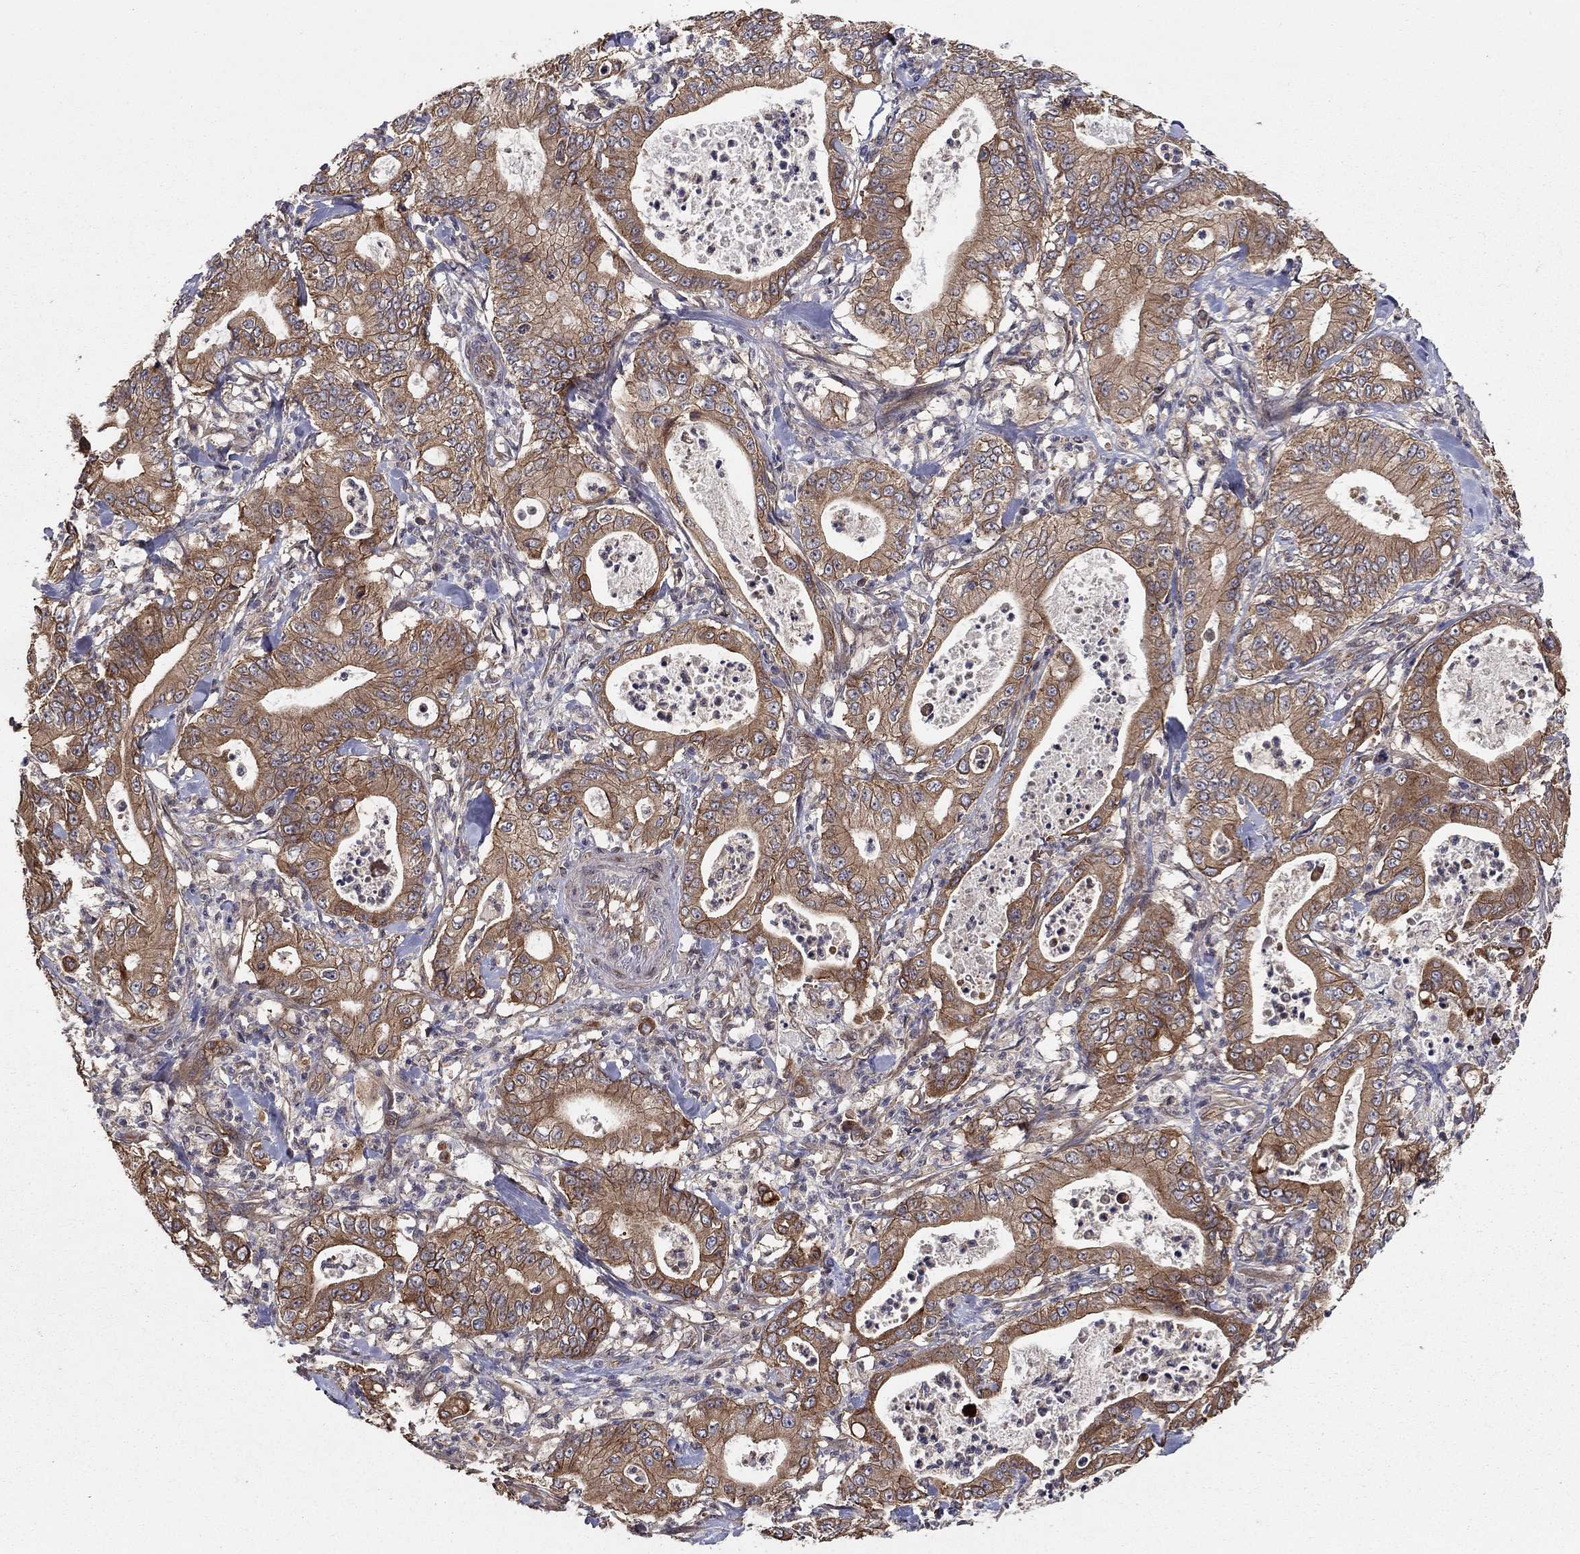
{"staining": {"intensity": "moderate", "quantity": ">75%", "location": "cytoplasmic/membranous"}, "tissue": "pancreatic cancer", "cell_type": "Tumor cells", "image_type": "cancer", "snomed": [{"axis": "morphology", "description": "Adenocarcinoma, NOS"}, {"axis": "topography", "description": "Pancreas"}], "caption": "This is a histology image of immunohistochemistry staining of pancreatic adenocarcinoma, which shows moderate staining in the cytoplasmic/membranous of tumor cells.", "gene": "BMERB1", "patient": {"sex": "male", "age": 71}}